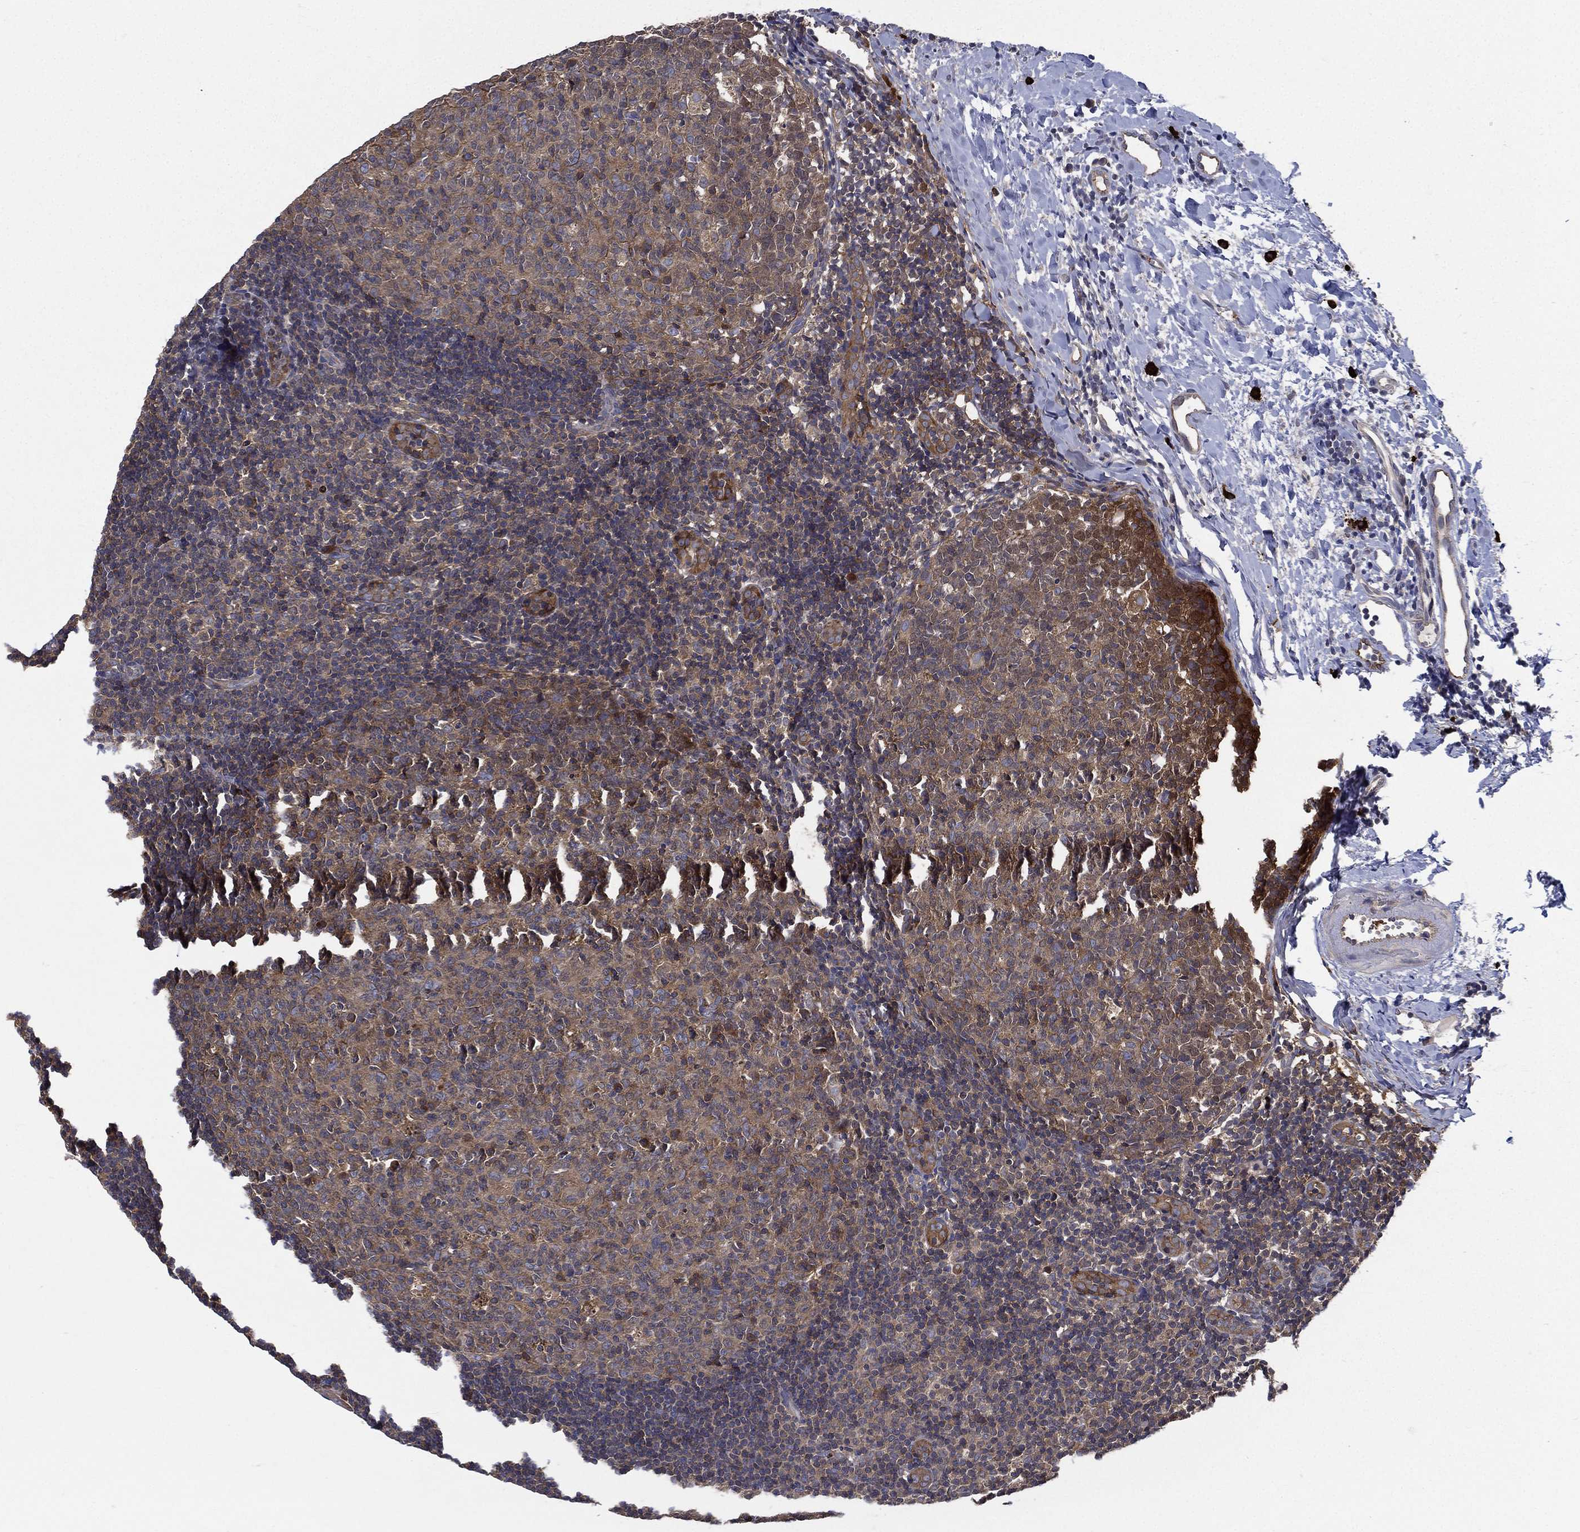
{"staining": {"intensity": "moderate", "quantity": ">75%", "location": "cytoplasmic/membranous"}, "tissue": "tonsil", "cell_type": "Germinal center cells", "image_type": "normal", "snomed": [{"axis": "morphology", "description": "Normal tissue, NOS"}, {"axis": "topography", "description": "Tonsil"}], "caption": "Immunohistochemical staining of unremarkable tonsil demonstrates >75% levels of moderate cytoplasmic/membranous protein positivity in approximately >75% of germinal center cells.", "gene": "SMPD3", "patient": {"sex": "female", "age": 13}}